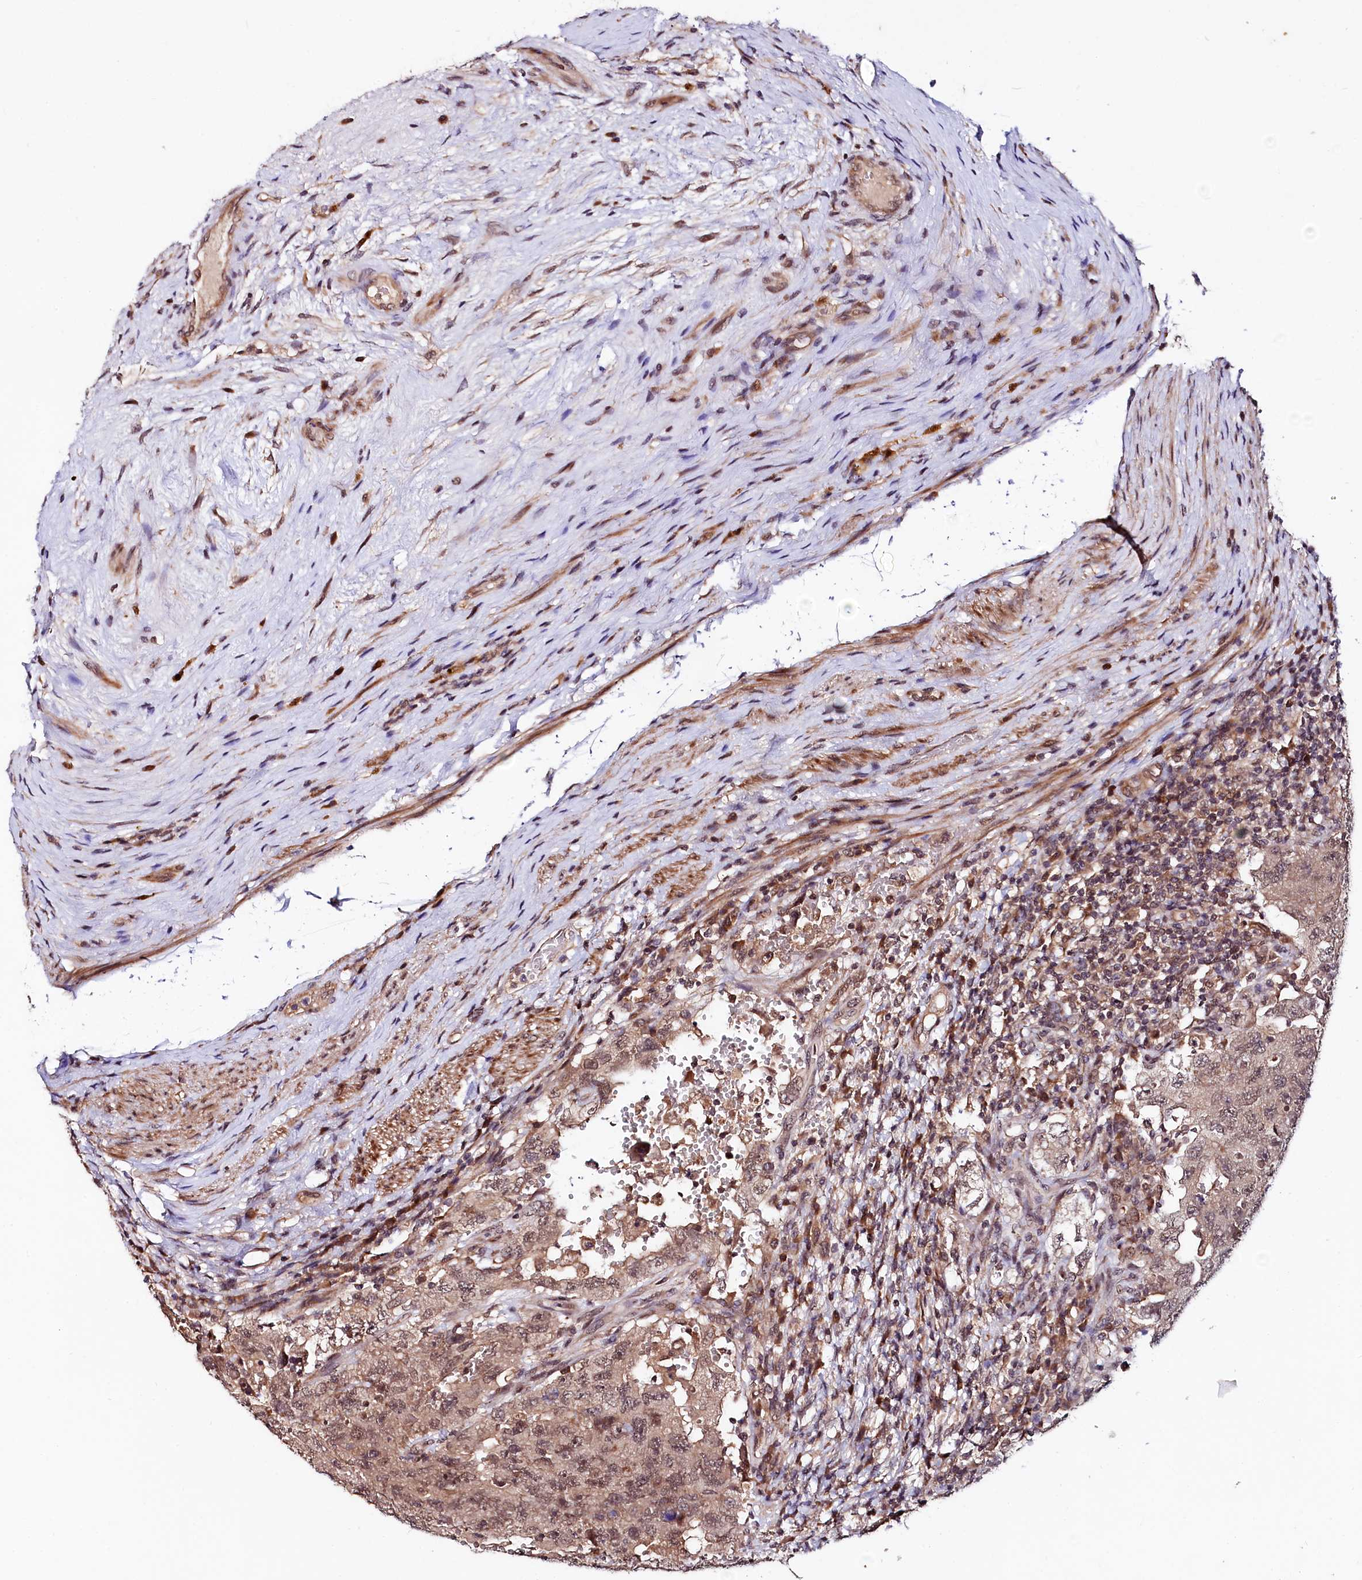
{"staining": {"intensity": "moderate", "quantity": ">75%", "location": "cytoplasmic/membranous,nuclear"}, "tissue": "testis cancer", "cell_type": "Tumor cells", "image_type": "cancer", "snomed": [{"axis": "morphology", "description": "Carcinoma, Embryonal, NOS"}, {"axis": "topography", "description": "Testis"}], "caption": "Immunohistochemical staining of human embryonal carcinoma (testis) demonstrates medium levels of moderate cytoplasmic/membranous and nuclear positivity in about >75% of tumor cells.", "gene": "UBE3A", "patient": {"sex": "male", "age": 26}}